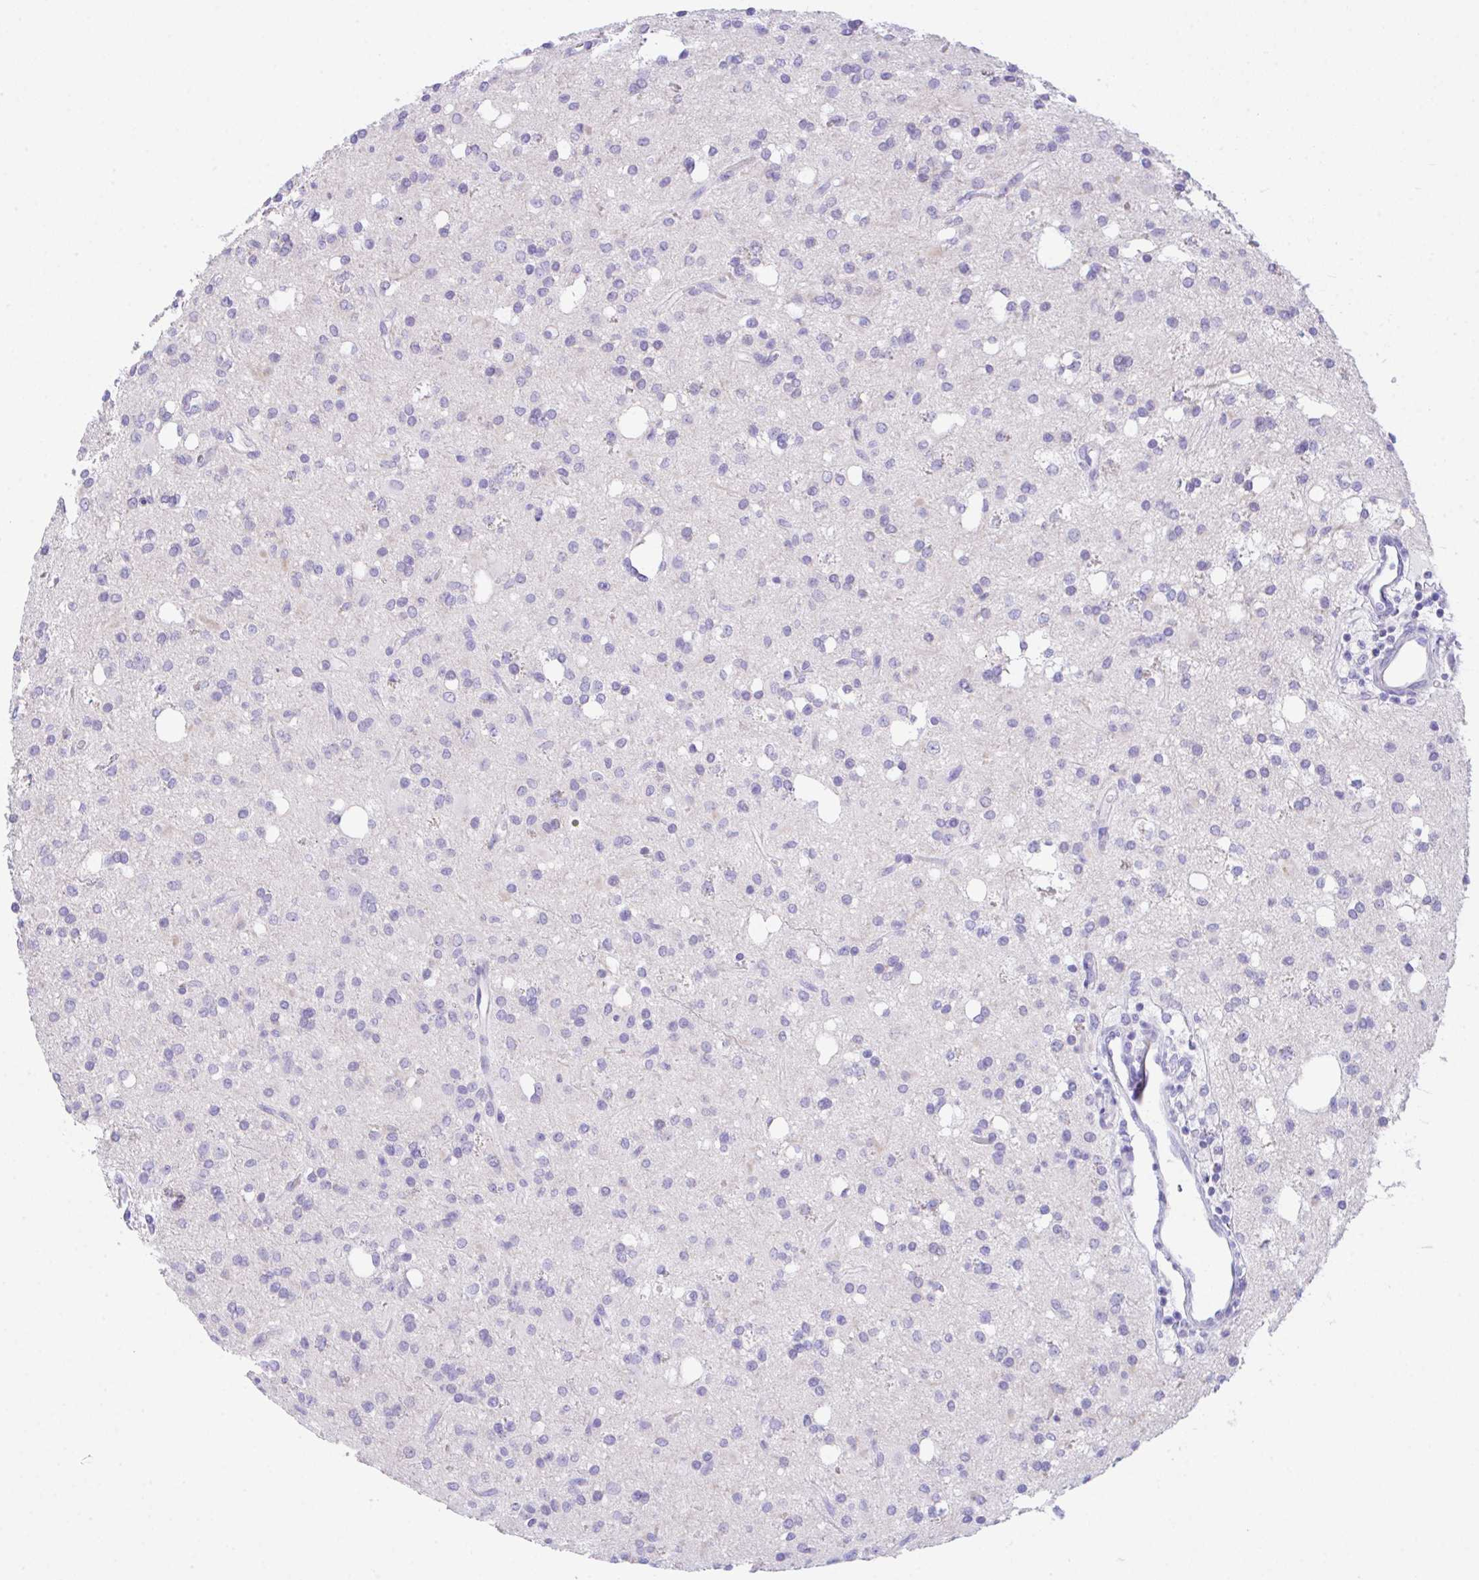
{"staining": {"intensity": "negative", "quantity": "none", "location": "none"}, "tissue": "glioma", "cell_type": "Tumor cells", "image_type": "cancer", "snomed": [{"axis": "morphology", "description": "Glioma, malignant, Low grade"}, {"axis": "topography", "description": "Brain"}], "caption": "DAB immunohistochemical staining of glioma reveals no significant expression in tumor cells. The staining was performed using DAB to visualize the protein expression in brown, while the nuclei were stained in blue with hematoxylin (Magnification: 20x).", "gene": "SLC16A6", "patient": {"sex": "female", "age": 33}}